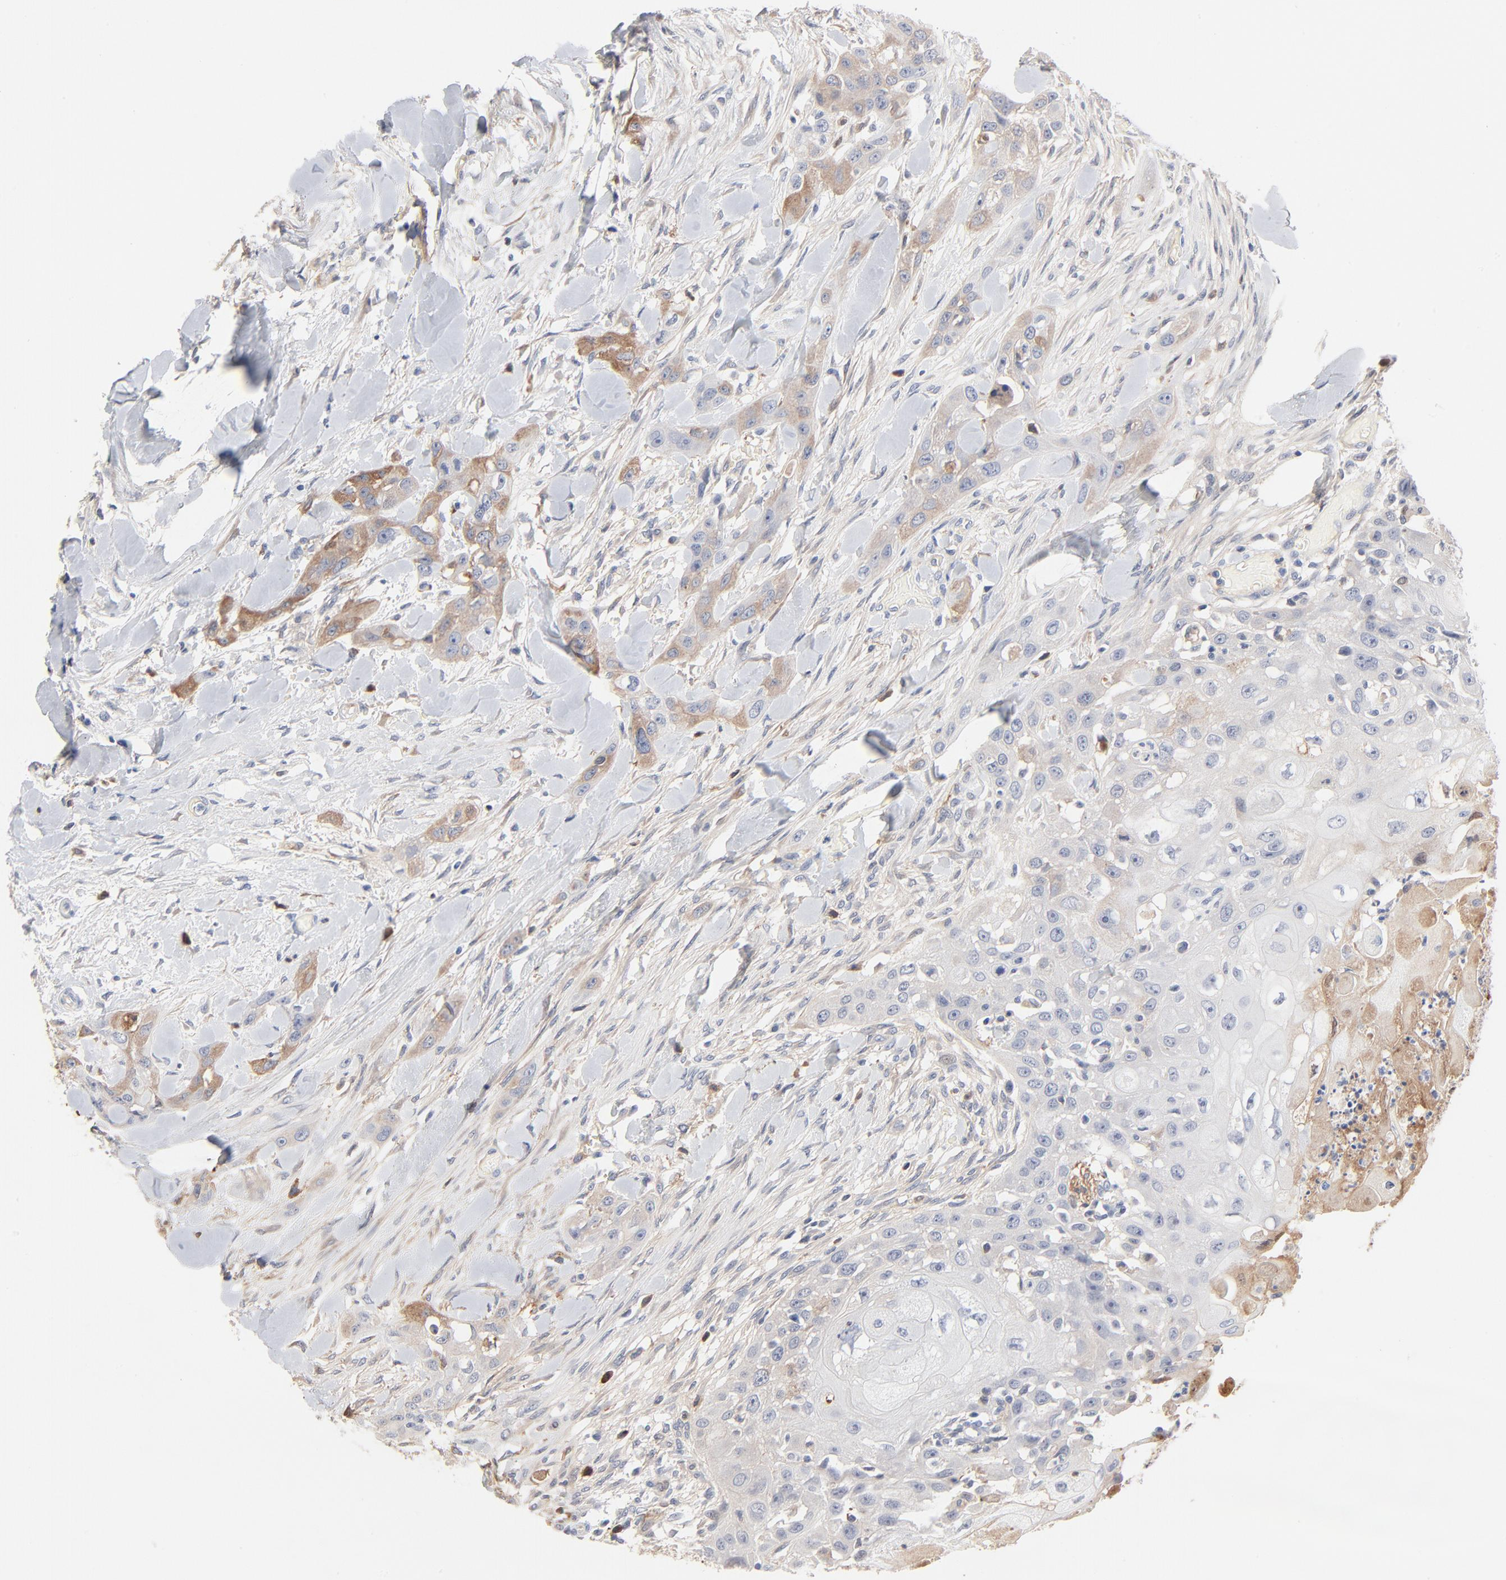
{"staining": {"intensity": "moderate", "quantity": "<25%", "location": "cytoplasmic/membranous"}, "tissue": "head and neck cancer", "cell_type": "Tumor cells", "image_type": "cancer", "snomed": [{"axis": "morphology", "description": "Neoplasm, malignant, NOS"}, {"axis": "topography", "description": "Salivary gland"}, {"axis": "topography", "description": "Head-Neck"}], "caption": "An image of human head and neck cancer stained for a protein shows moderate cytoplasmic/membranous brown staining in tumor cells. The staining was performed using DAB to visualize the protein expression in brown, while the nuclei were stained in blue with hematoxylin (Magnification: 20x).", "gene": "SERPINA4", "patient": {"sex": "male", "age": 43}}